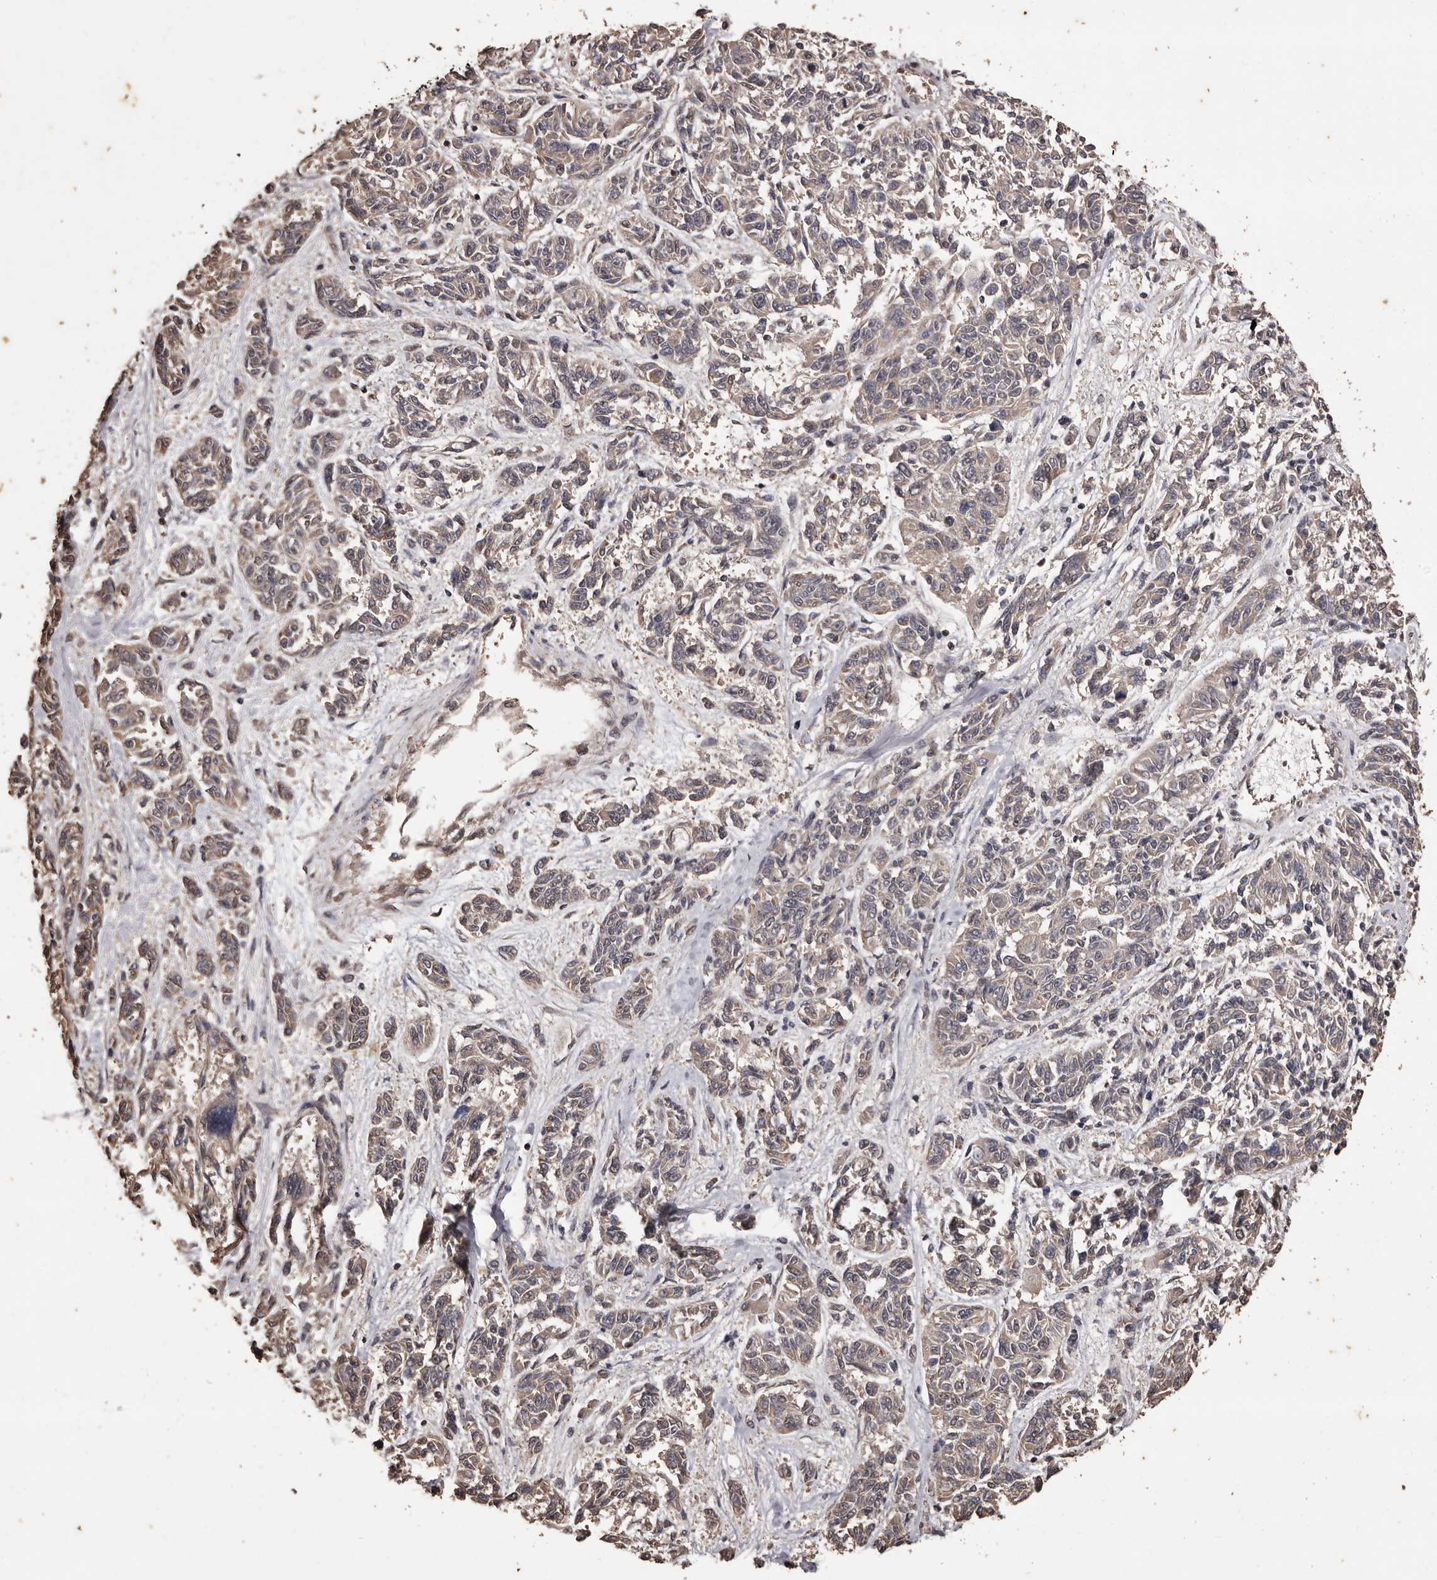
{"staining": {"intensity": "weak", "quantity": "<25%", "location": "cytoplasmic/membranous"}, "tissue": "melanoma", "cell_type": "Tumor cells", "image_type": "cancer", "snomed": [{"axis": "morphology", "description": "Malignant melanoma, NOS"}, {"axis": "topography", "description": "Skin"}], "caption": "Immunohistochemistry of human melanoma demonstrates no expression in tumor cells.", "gene": "NAV1", "patient": {"sex": "male", "age": 53}}